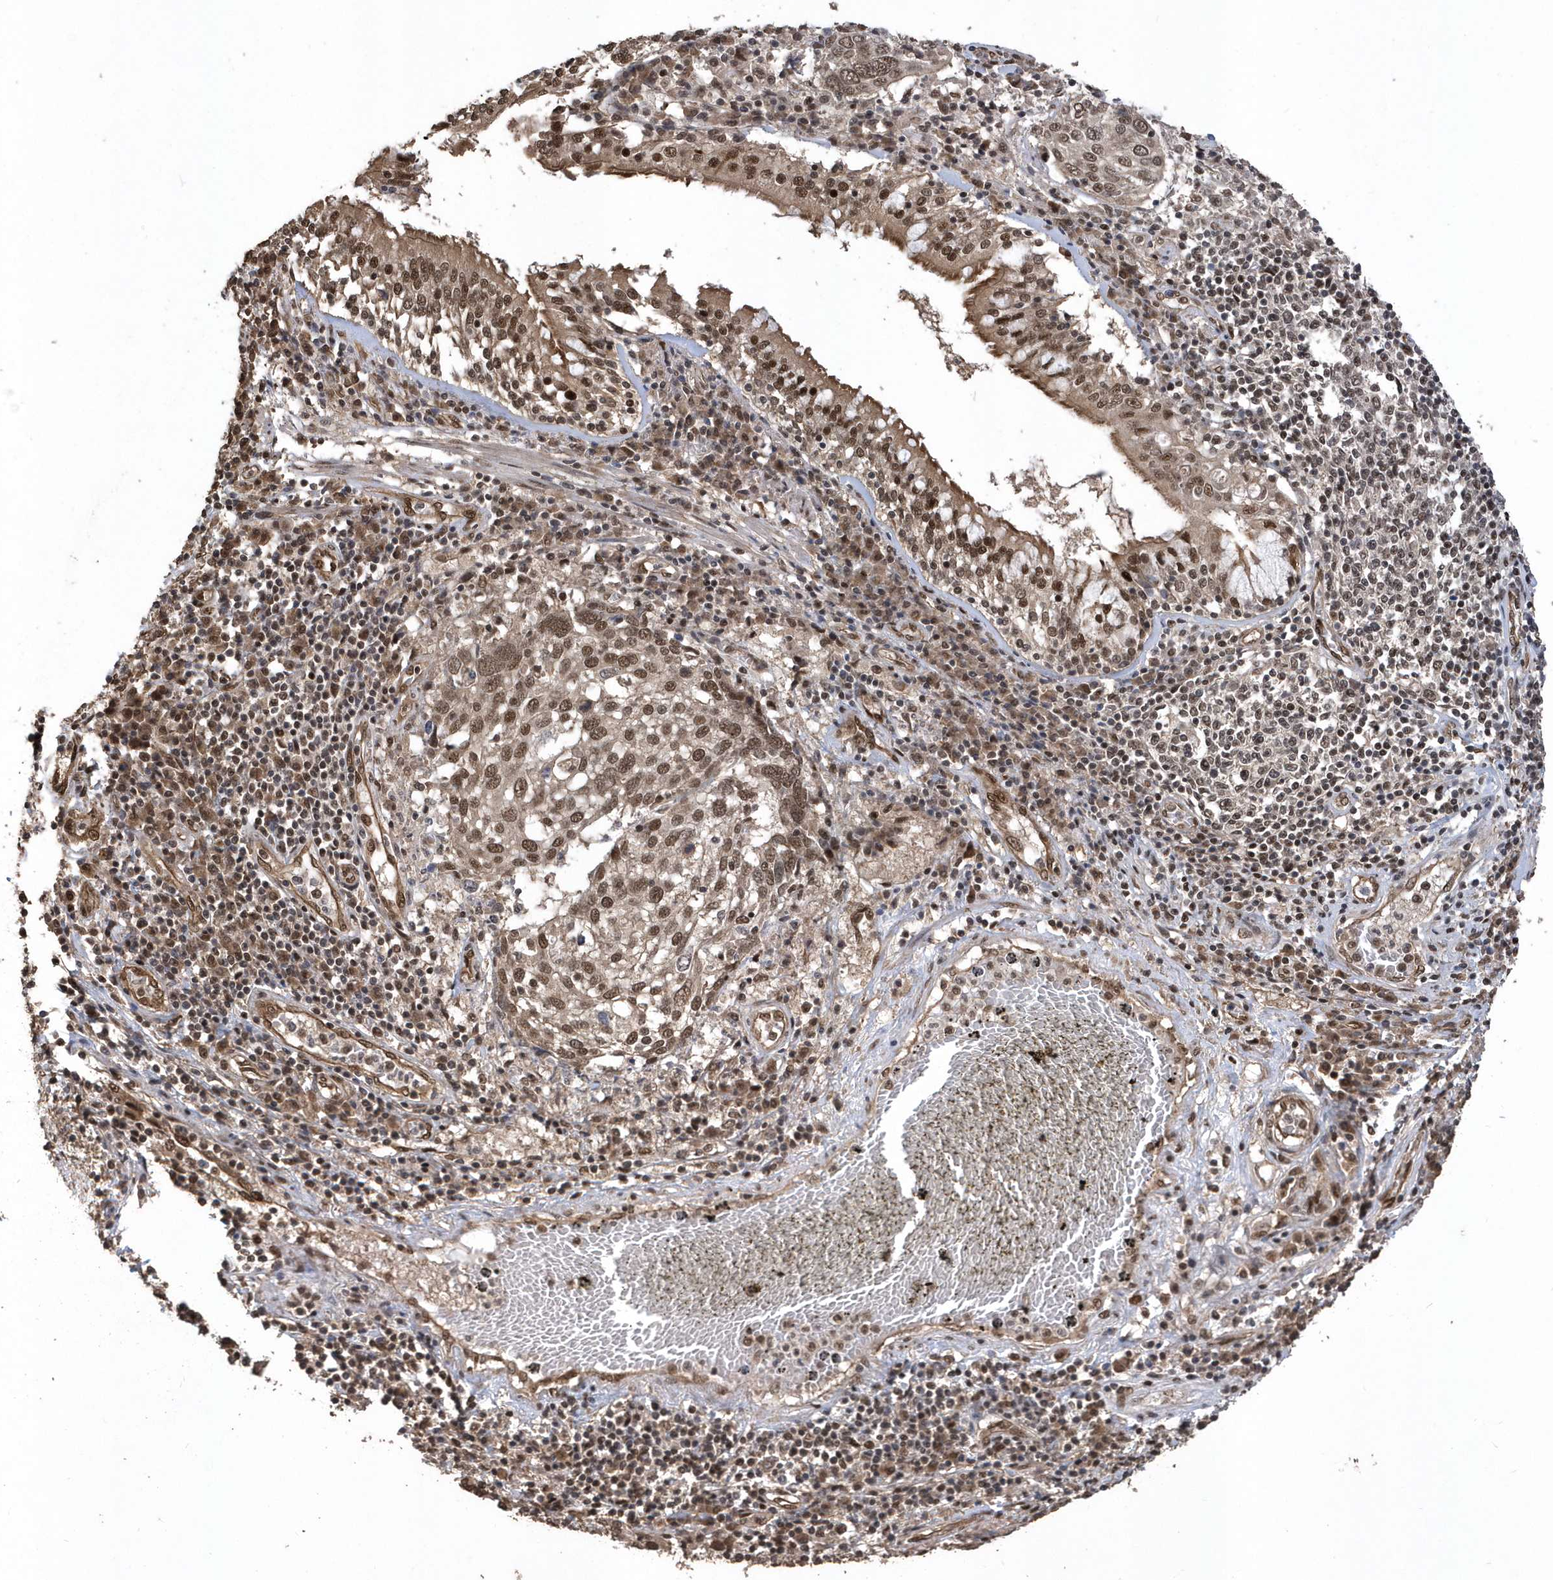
{"staining": {"intensity": "moderate", "quantity": ">75%", "location": "nuclear"}, "tissue": "lung cancer", "cell_type": "Tumor cells", "image_type": "cancer", "snomed": [{"axis": "morphology", "description": "Squamous cell carcinoma, NOS"}, {"axis": "topography", "description": "Lung"}], "caption": "This histopathology image shows immunohistochemistry staining of human lung cancer (squamous cell carcinoma), with medium moderate nuclear staining in about >75% of tumor cells.", "gene": "INTS12", "patient": {"sex": "male", "age": 65}}